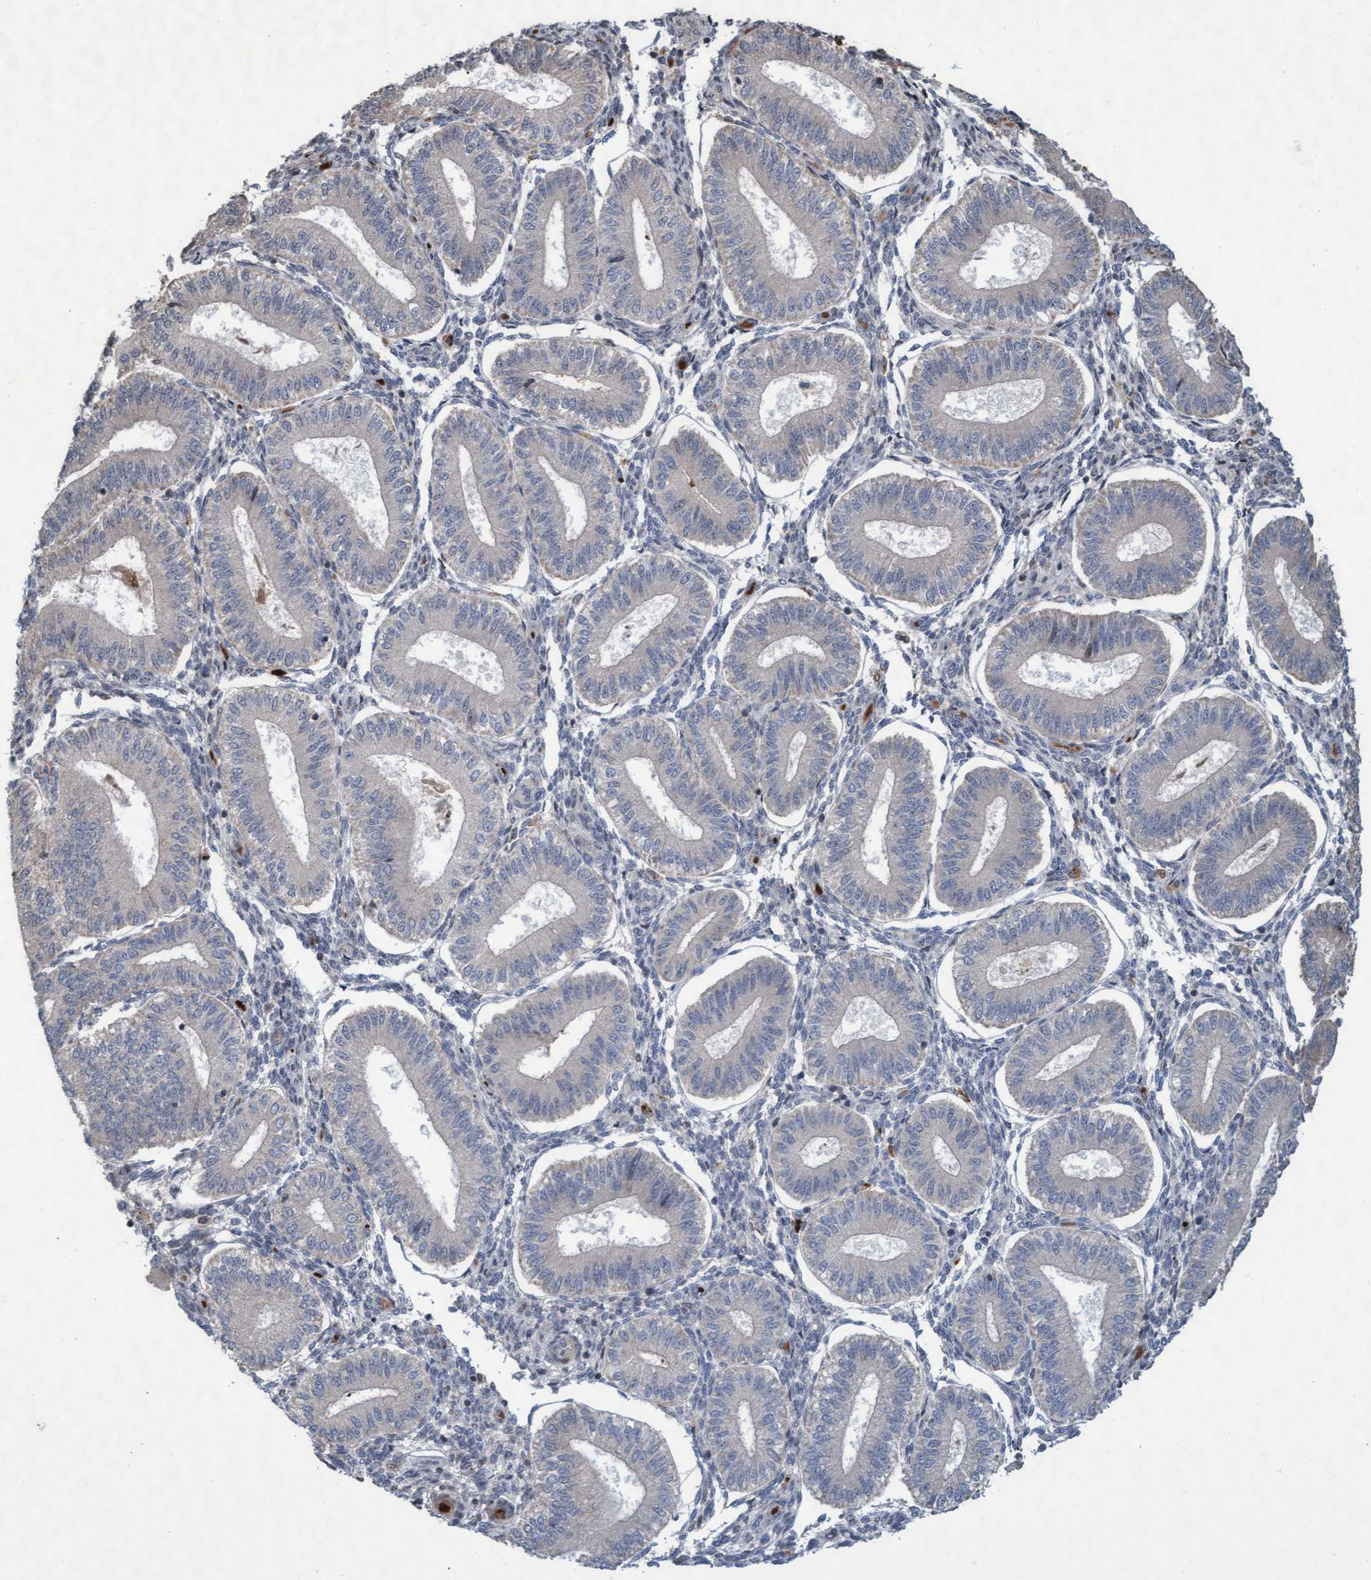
{"staining": {"intensity": "weak", "quantity": "<25%", "location": "cytoplasmic/membranous"}, "tissue": "endometrium", "cell_type": "Cells in endometrial stroma", "image_type": "normal", "snomed": [{"axis": "morphology", "description": "Normal tissue, NOS"}, {"axis": "topography", "description": "Endometrium"}], "caption": "An immunohistochemistry (IHC) photomicrograph of unremarkable endometrium is shown. There is no staining in cells in endometrial stroma of endometrium. (DAB immunohistochemistry, high magnification).", "gene": "KCNC2", "patient": {"sex": "female", "age": 39}}